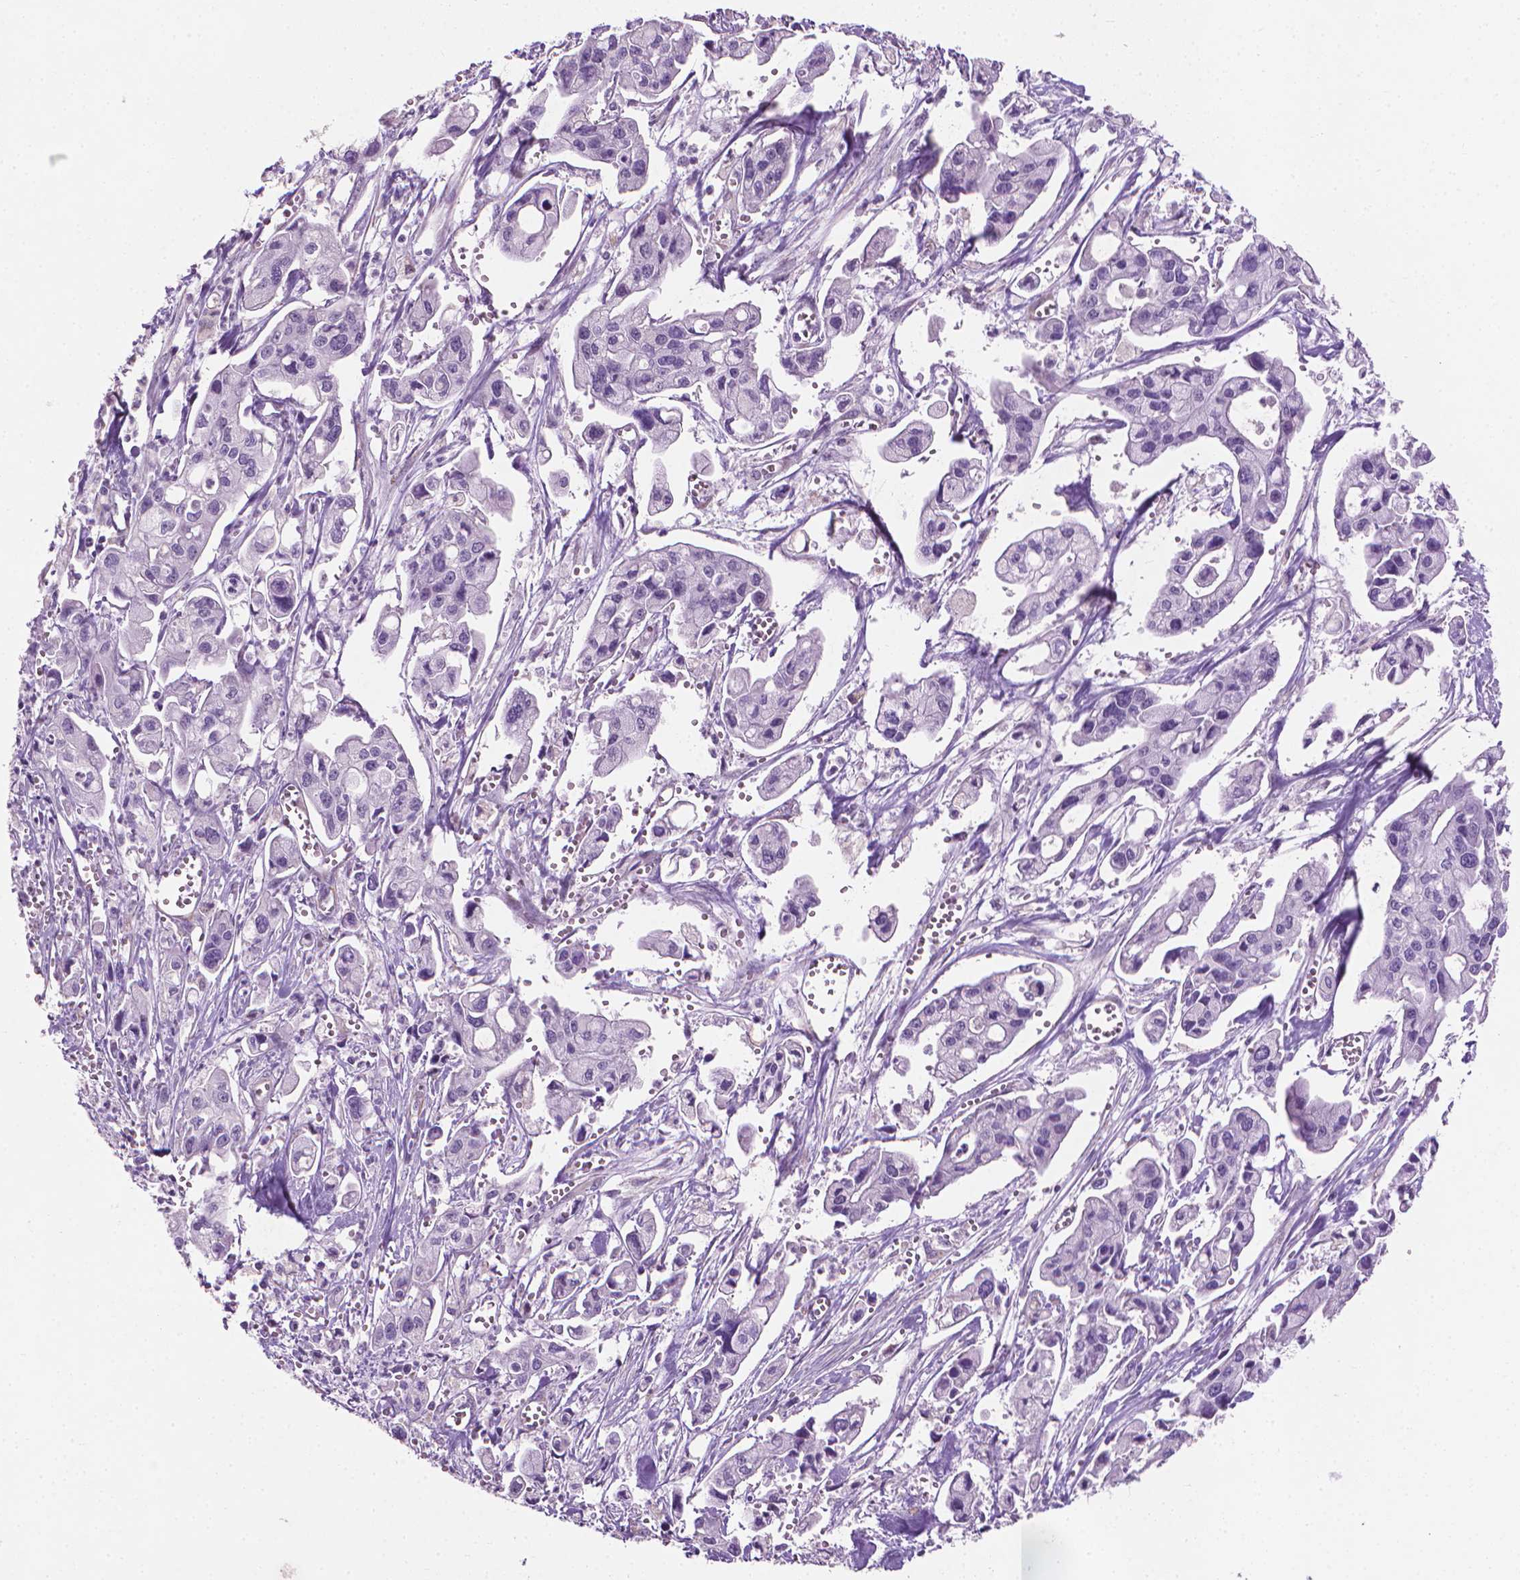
{"staining": {"intensity": "negative", "quantity": "none", "location": "none"}, "tissue": "pancreatic cancer", "cell_type": "Tumor cells", "image_type": "cancer", "snomed": [{"axis": "morphology", "description": "Adenocarcinoma, NOS"}, {"axis": "topography", "description": "Pancreas"}], "caption": "IHC of pancreatic cancer (adenocarcinoma) exhibits no positivity in tumor cells.", "gene": "KRT73", "patient": {"sex": "male", "age": 70}}